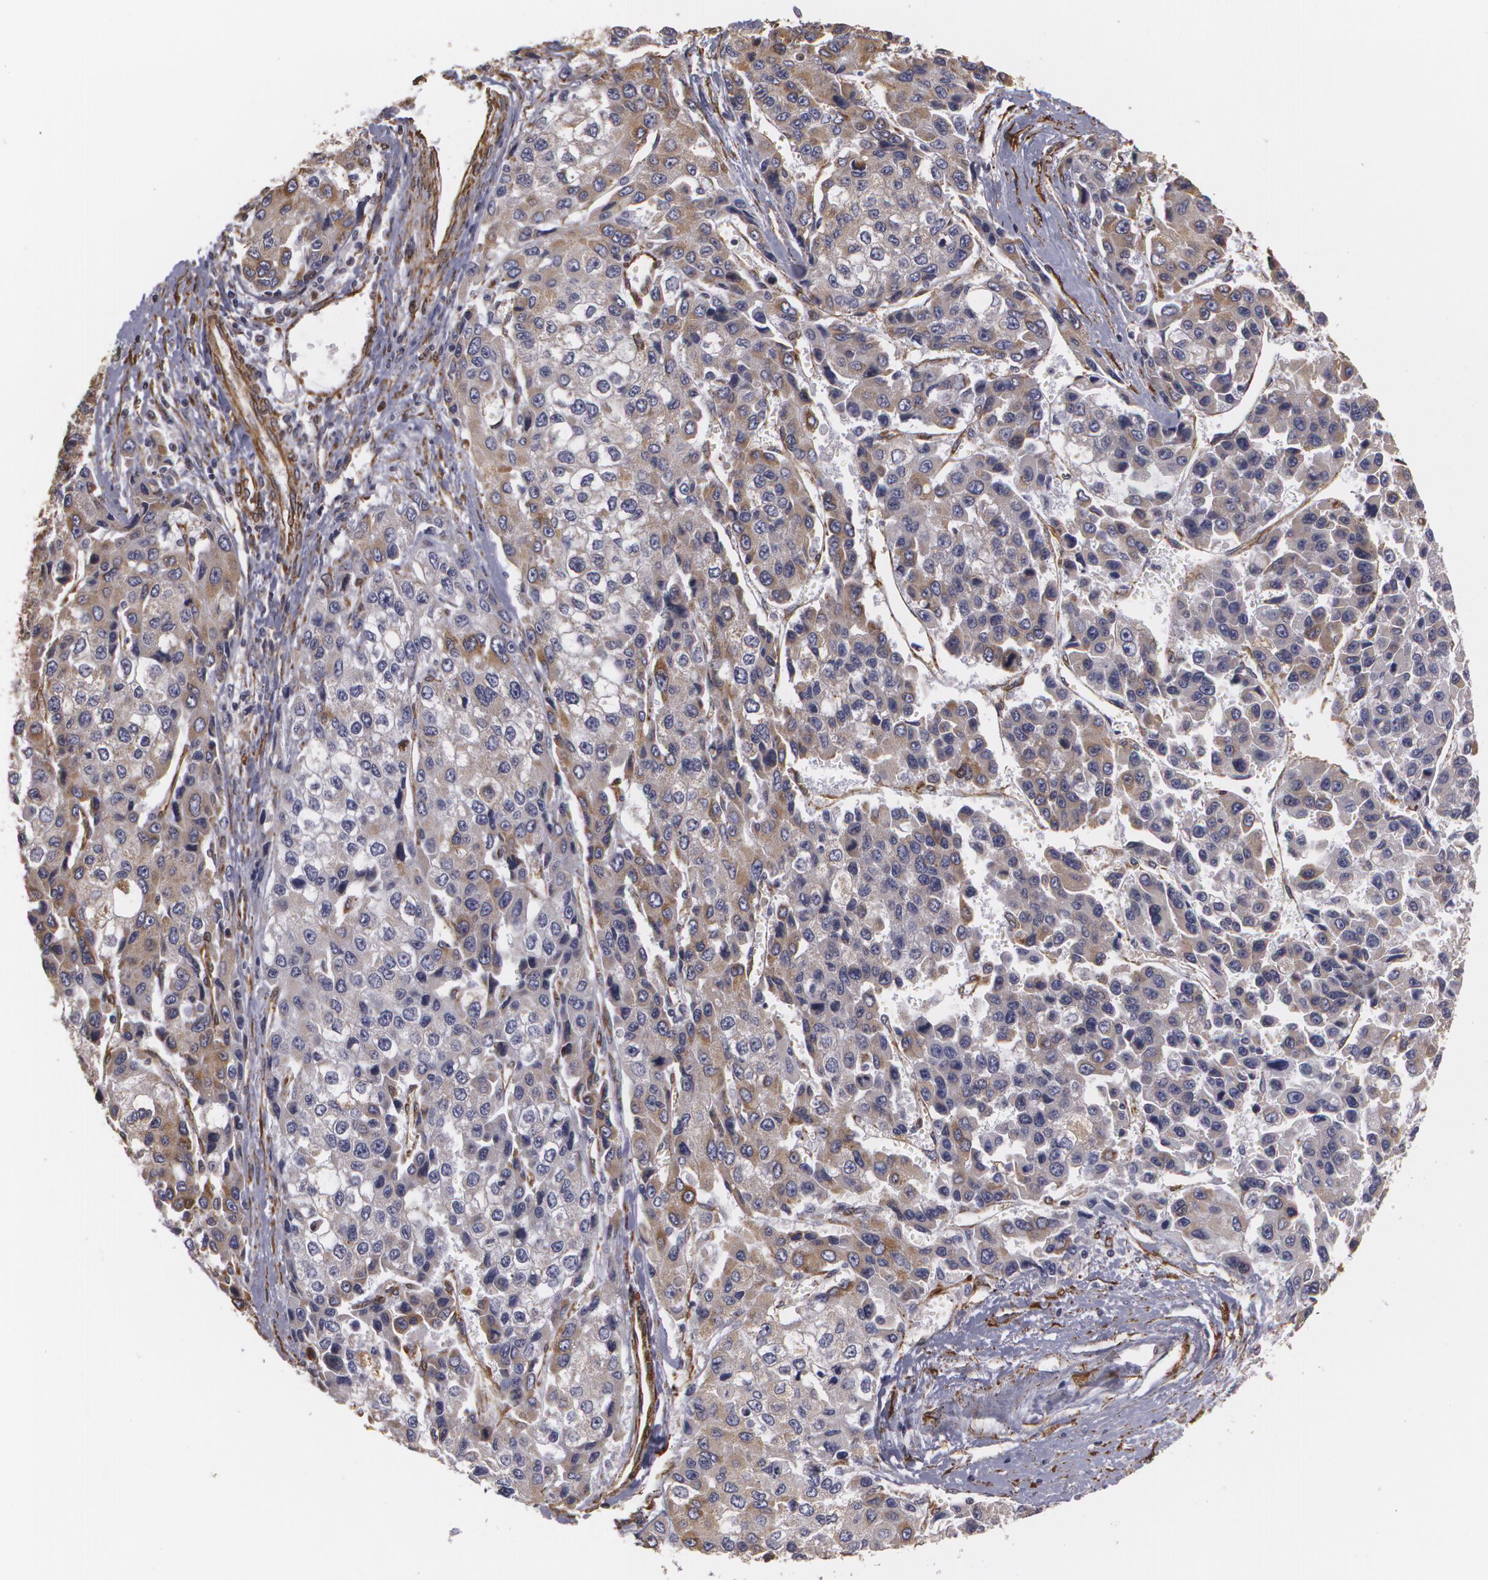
{"staining": {"intensity": "weak", "quantity": "25%-75%", "location": "cytoplasmic/membranous"}, "tissue": "liver cancer", "cell_type": "Tumor cells", "image_type": "cancer", "snomed": [{"axis": "morphology", "description": "Carcinoma, Hepatocellular, NOS"}, {"axis": "topography", "description": "Liver"}], "caption": "Liver cancer stained with a brown dye reveals weak cytoplasmic/membranous positive expression in about 25%-75% of tumor cells.", "gene": "CYB5R3", "patient": {"sex": "female", "age": 66}}